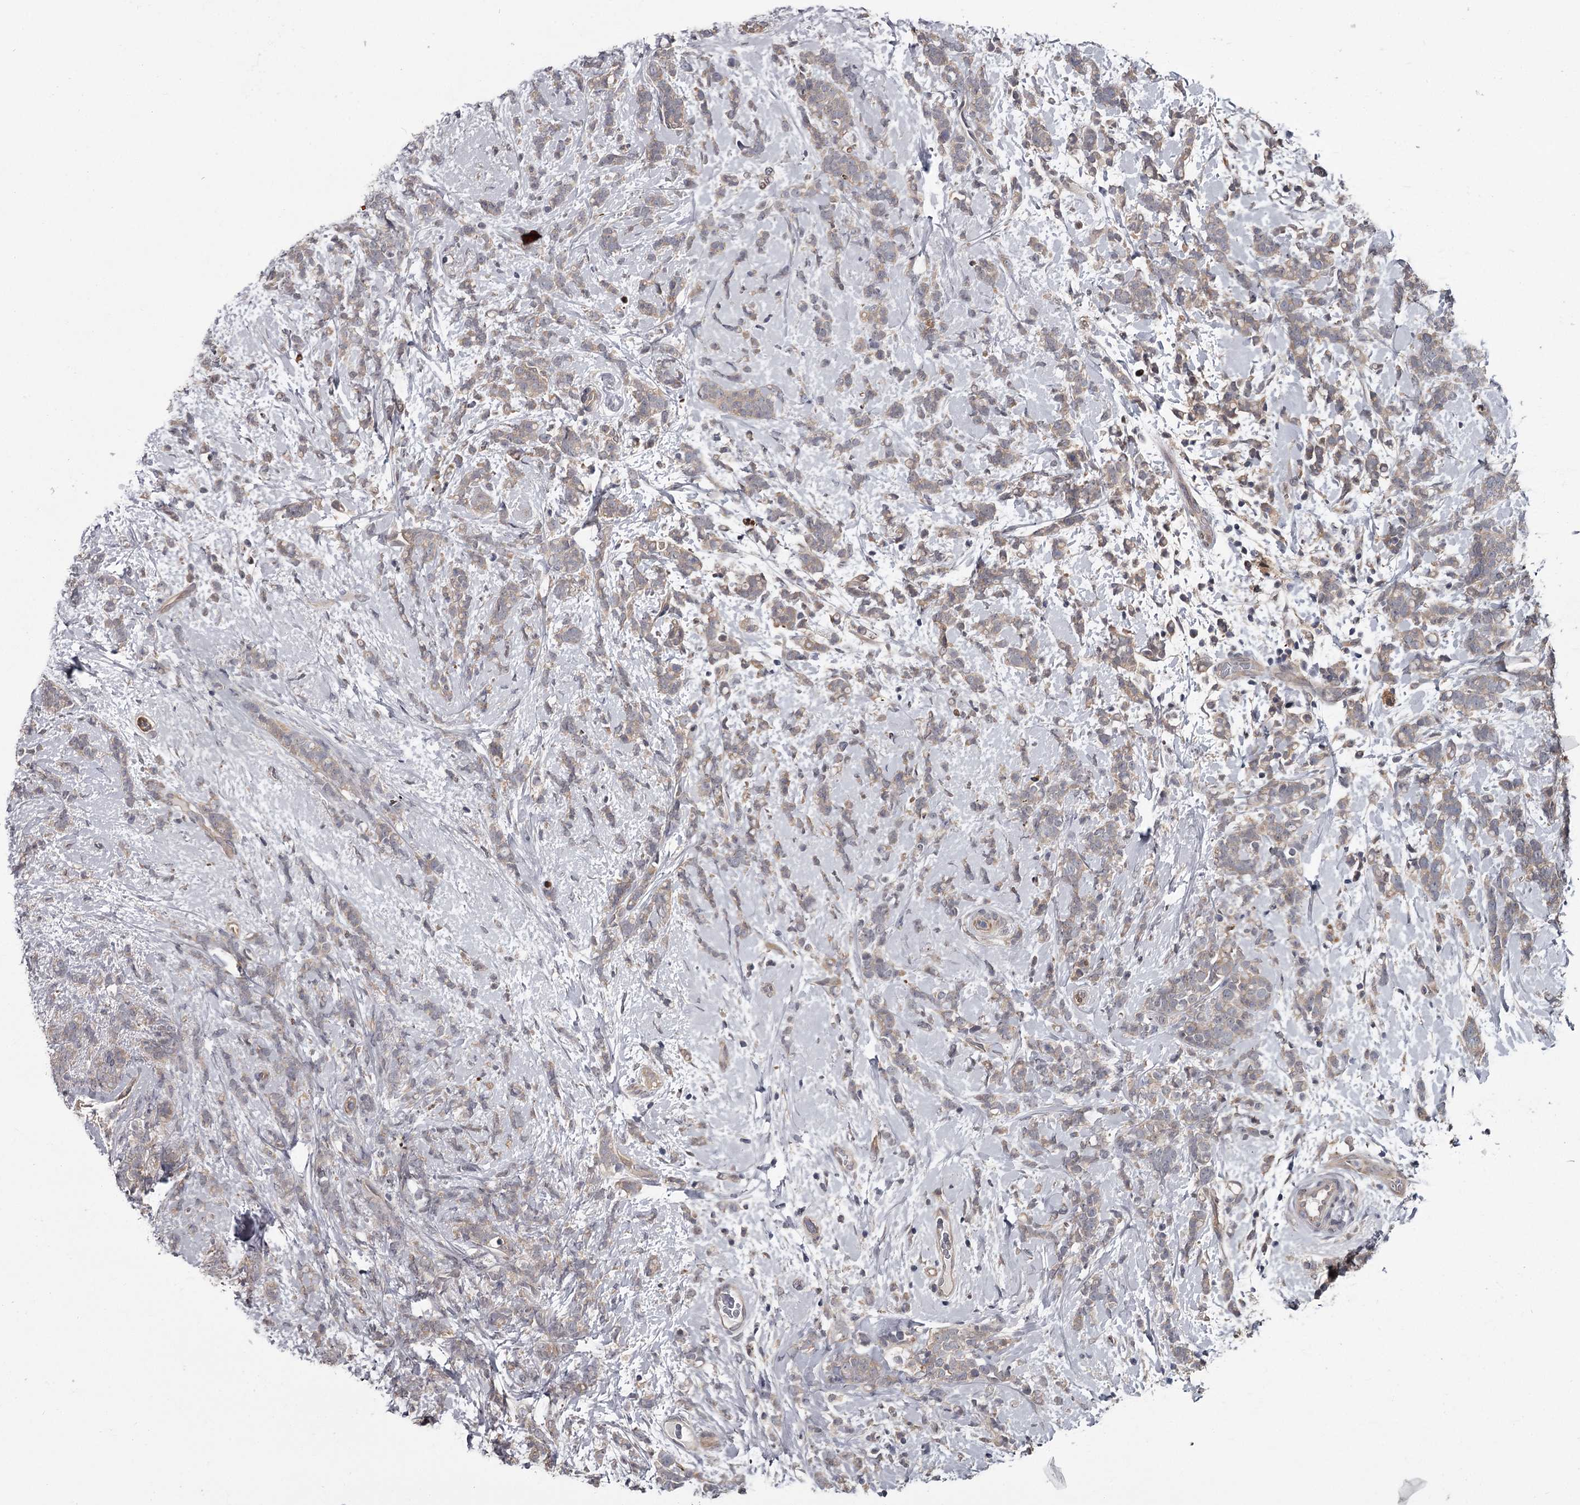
{"staining": {"intensity": "weak", "quantity": "<25%", "location": "cytoplasmic/membranous"}, "tissue": "breast cancer", "cell_type": "Tumor cells", "image_type": "cancer", "snomed": [{"axis": "morphology", "description": "Lobular carcinoma"}, {"axis": "topography", "description": "Breast"}], "caption": "The image exhibits no staining of tumor cells in breast lobular carcinoma. The staining is performed using DAB brown chromogen with nuclei counter-stained in using hematoxylin.", "gene": "DAO", "patient": {"sex": "female", "age": 58}}